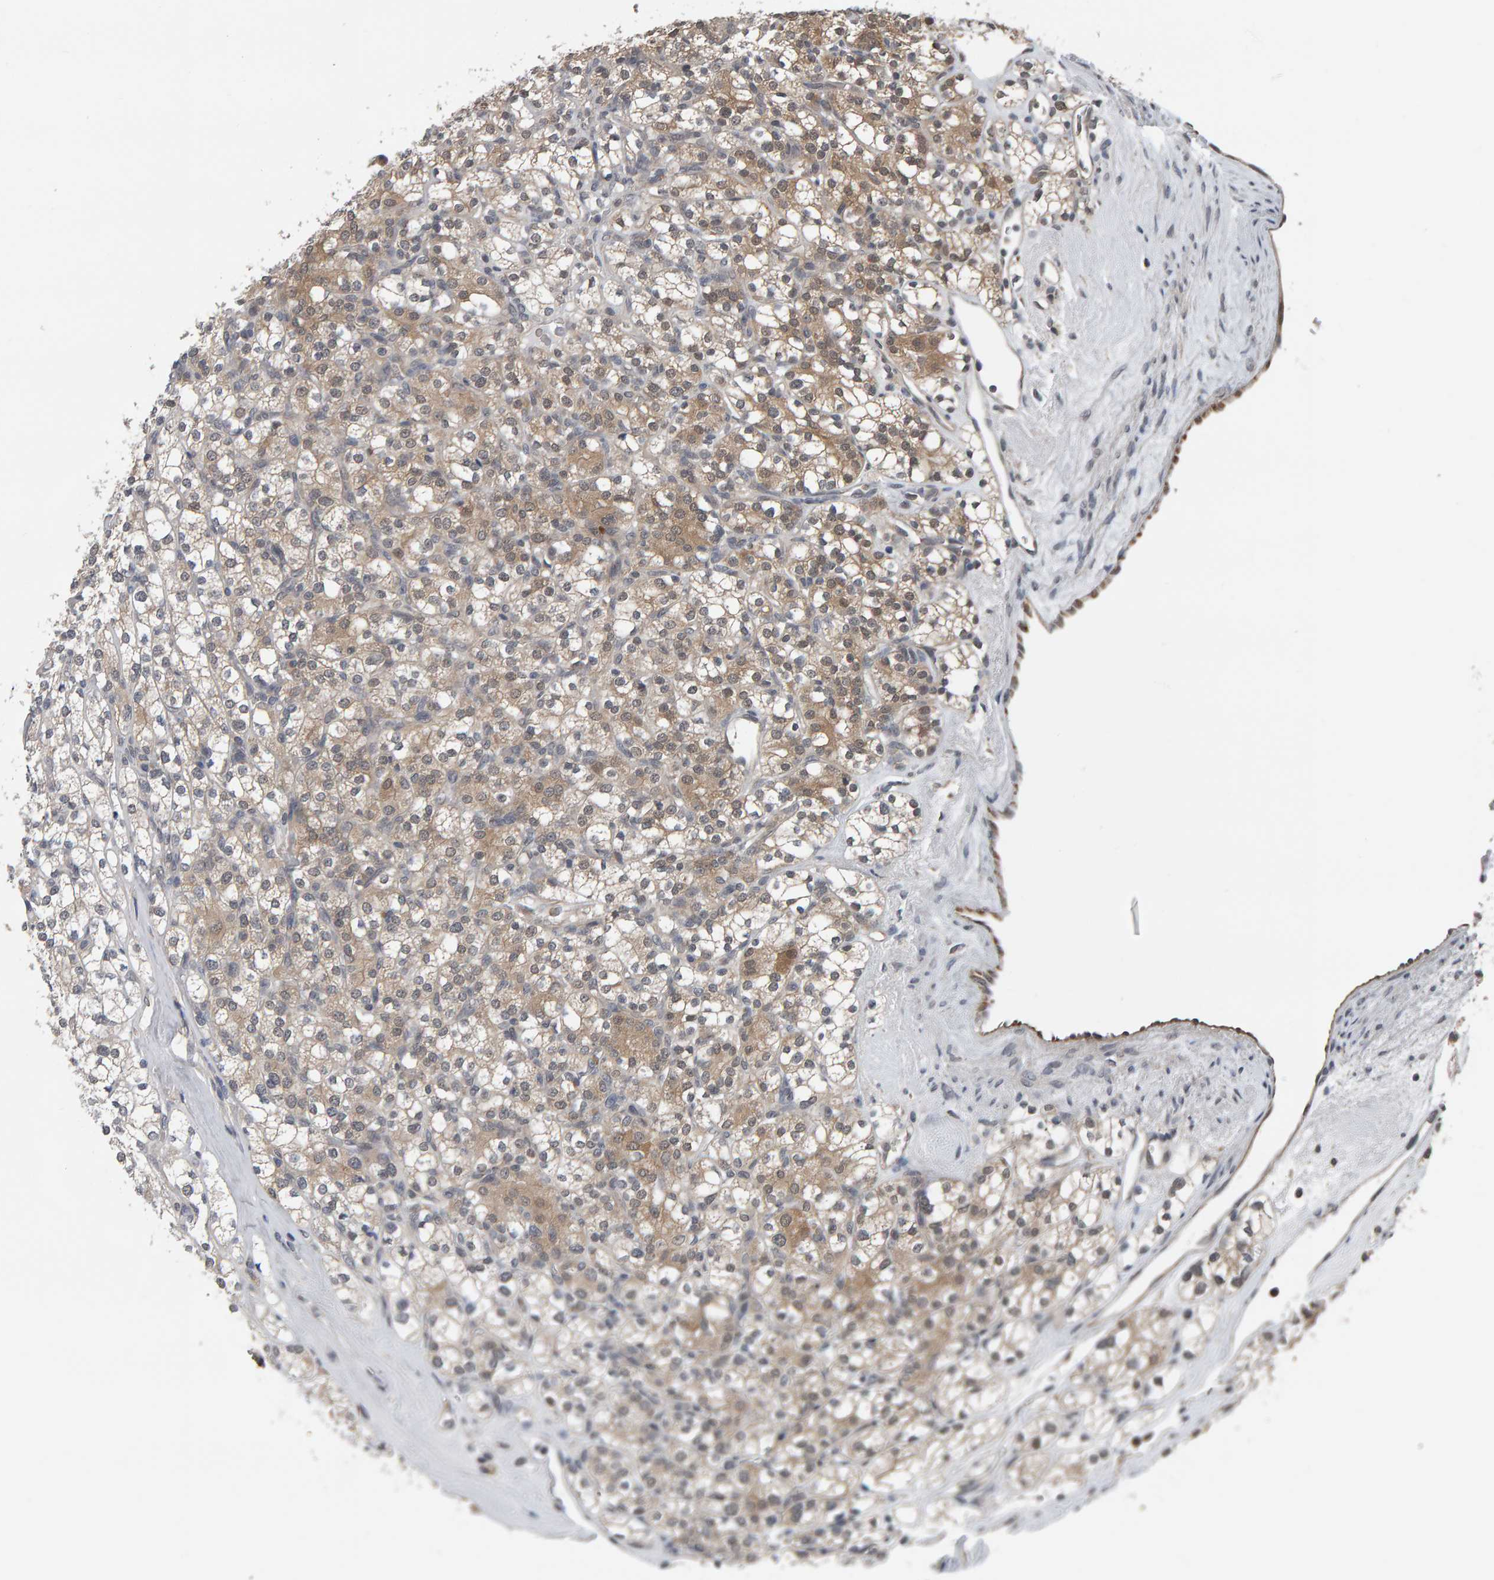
{"staining": {"intensity": "weak", "quantity": "25%-75%", "location": "cytoplasmic/membranous"}, "tissue": "renal cancer", "cell_type": "Tumor cells", "image_type": "cancer", "snomed": [{"axis": "morphology", "description": "Adenocarcinoma, NOS"}, {"axis": "topography", "description": "Kidney"}], "caption": "Approximately 25%-75% of tumor cells in adenocarcinoma (renal) demonstrate weak cytoplasmic/membranous protein positivity as visualized by brown immunohistochemical staining.", "gene": "COASY", "patient": {"sex": "male", "age": 77}}